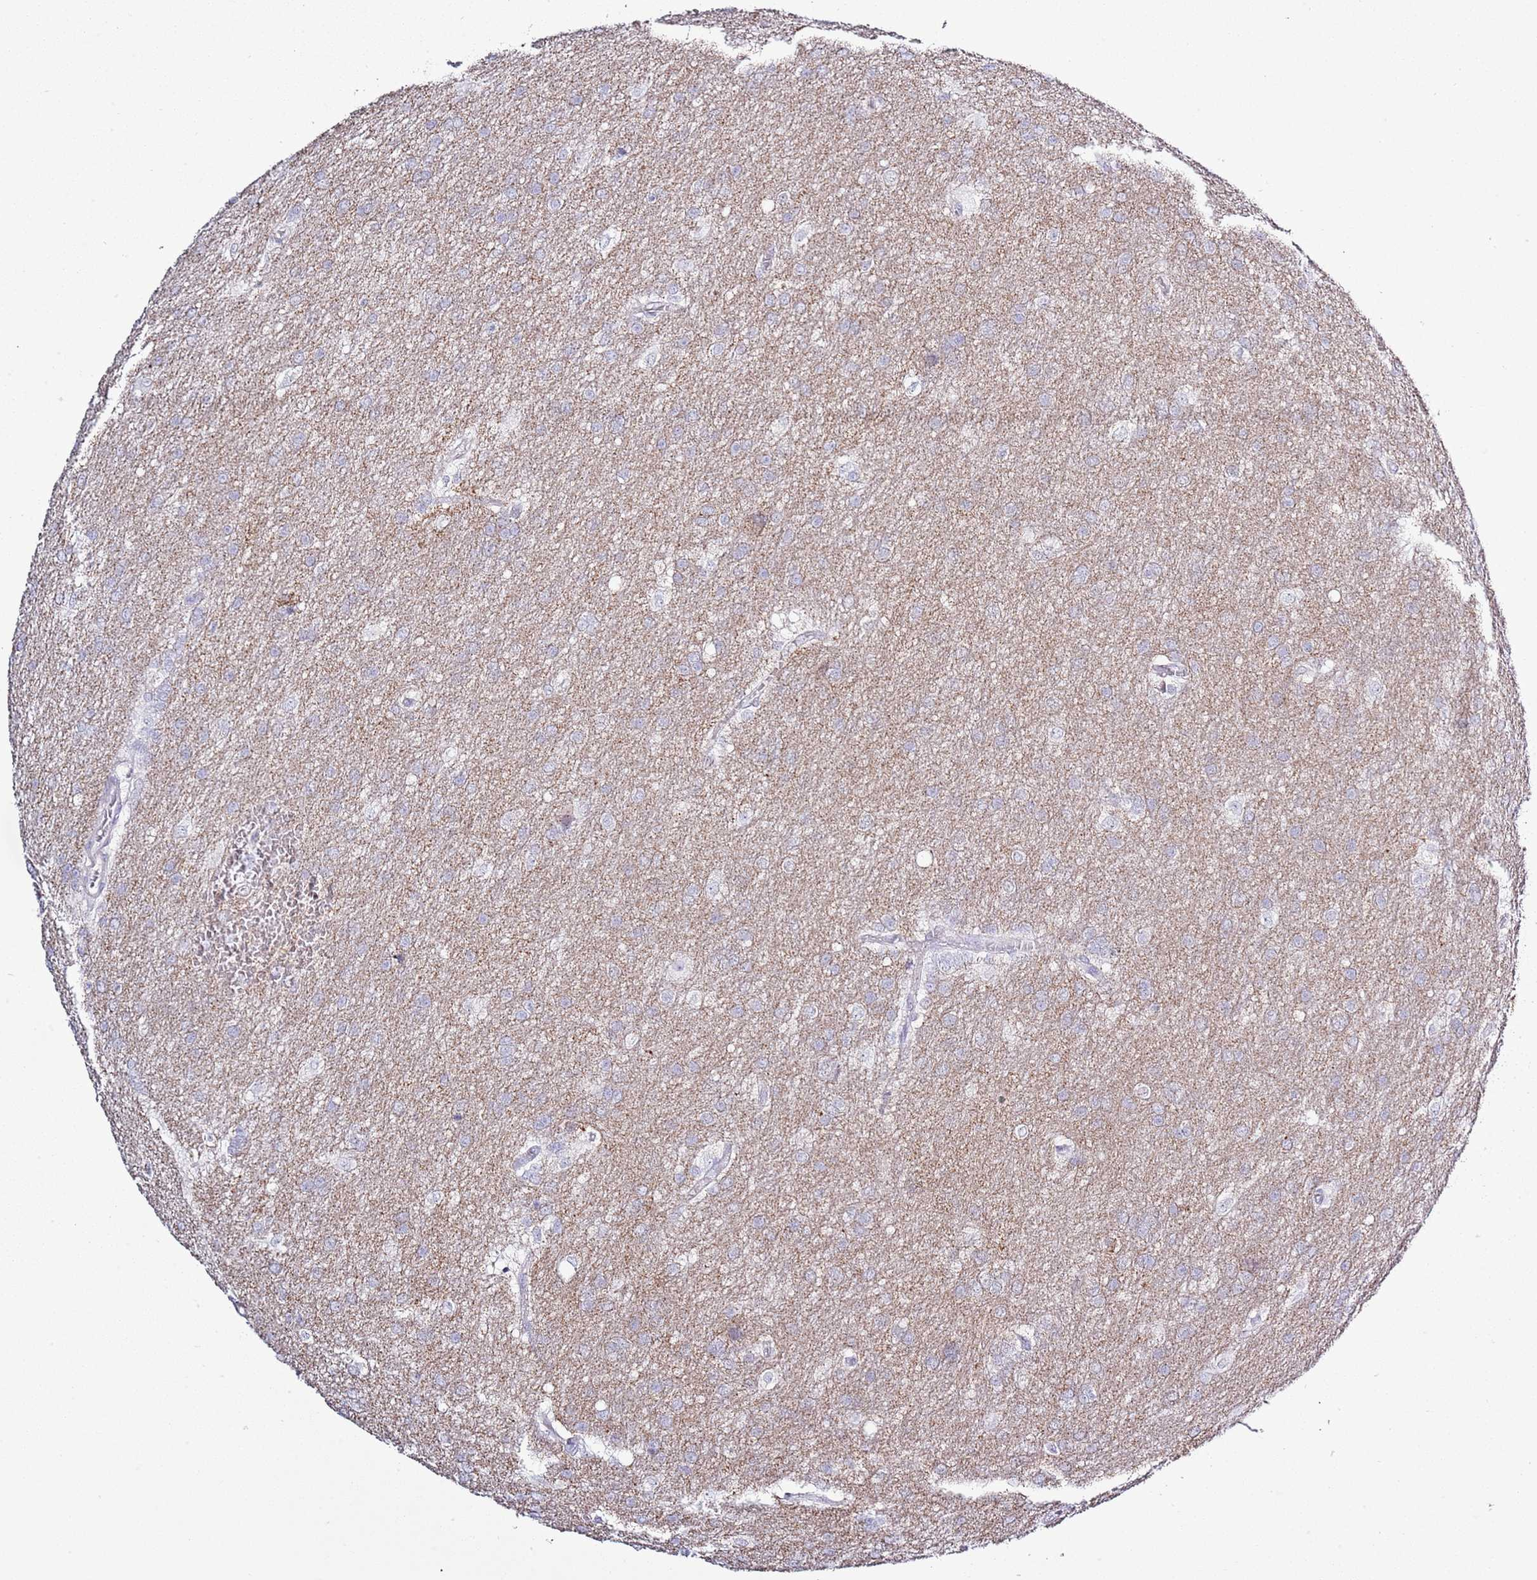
{"staining": {"intensity": "negative", "quantity": "none", "location": "none"}, "tissue": "glioma", "cell_type": "Tumor cells", "image_type": "cancer", "snomed": [{"axis": "morphology", "description": "Glioma, malignant, Low grade"}, {"axis": "topography", "description": "Brain"}], "caption": "Immunohistochemistry photomicrograph of human glioma stained for a protein (brown), which demonstrates no positivity in tumor cells.", "gene": "SLC23A1", "patient": {"sex": "male", "age": 66}}